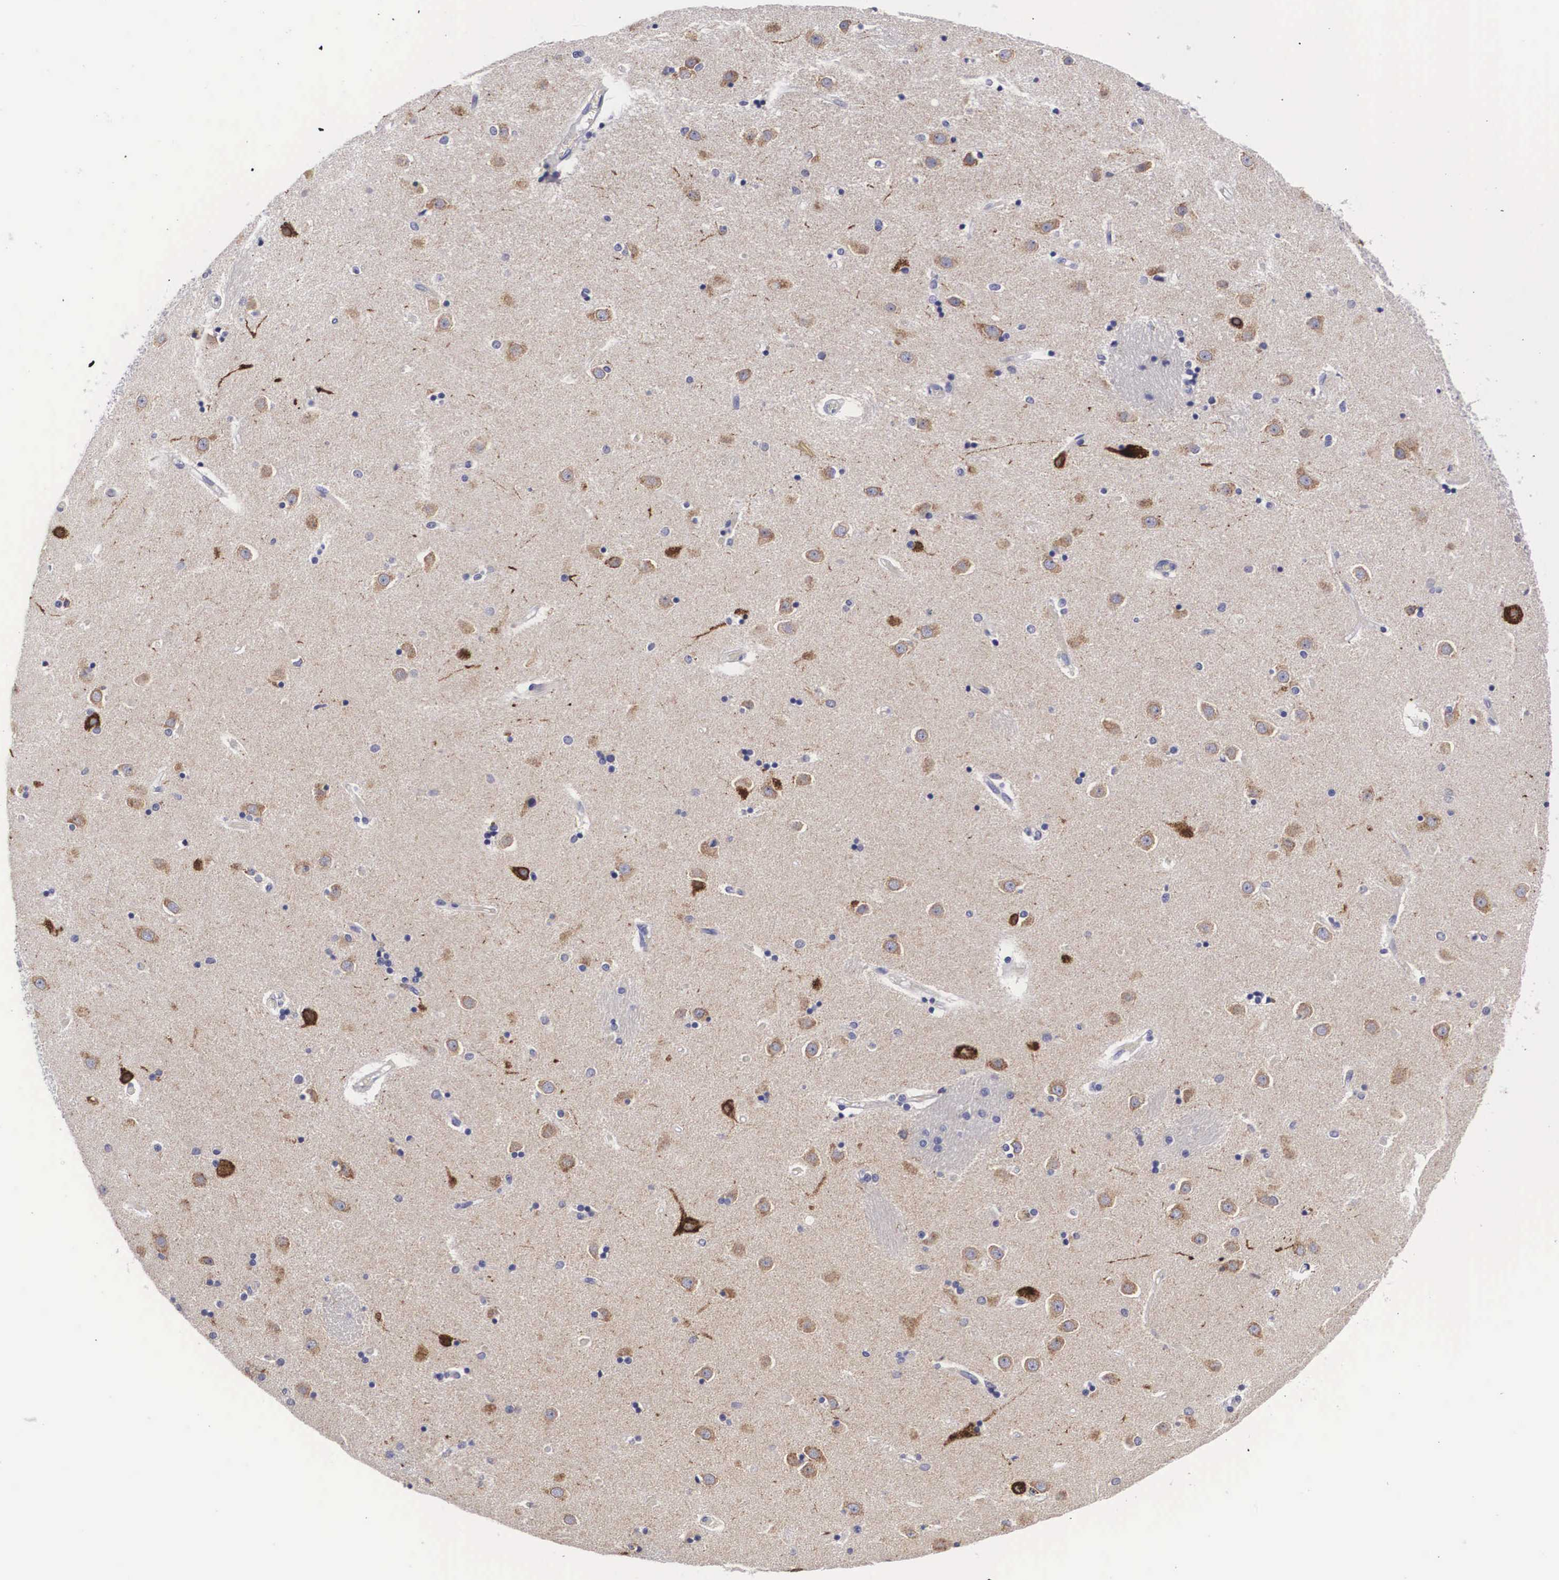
{"staining": {"intensity": "negative", "quantity": "none", "location": "none"}, "tissue": "caudate", "cell_type": "Glial cells", "image_type": "normal", "snomed": [{"axis": "morphology", "description": "Normal tissue, NOS"}, {"axis": "topography", "description": "Lateral ventricle wall"}], "caption": "Immunohistochemical staining of normal human caudate shows no significant expression in glial cells. (Brightfield microscopy of DAB immunohistochemistry at high magnification).", "gene": "ARMCX3", "patient": {"sex": "female", "age": 54}}